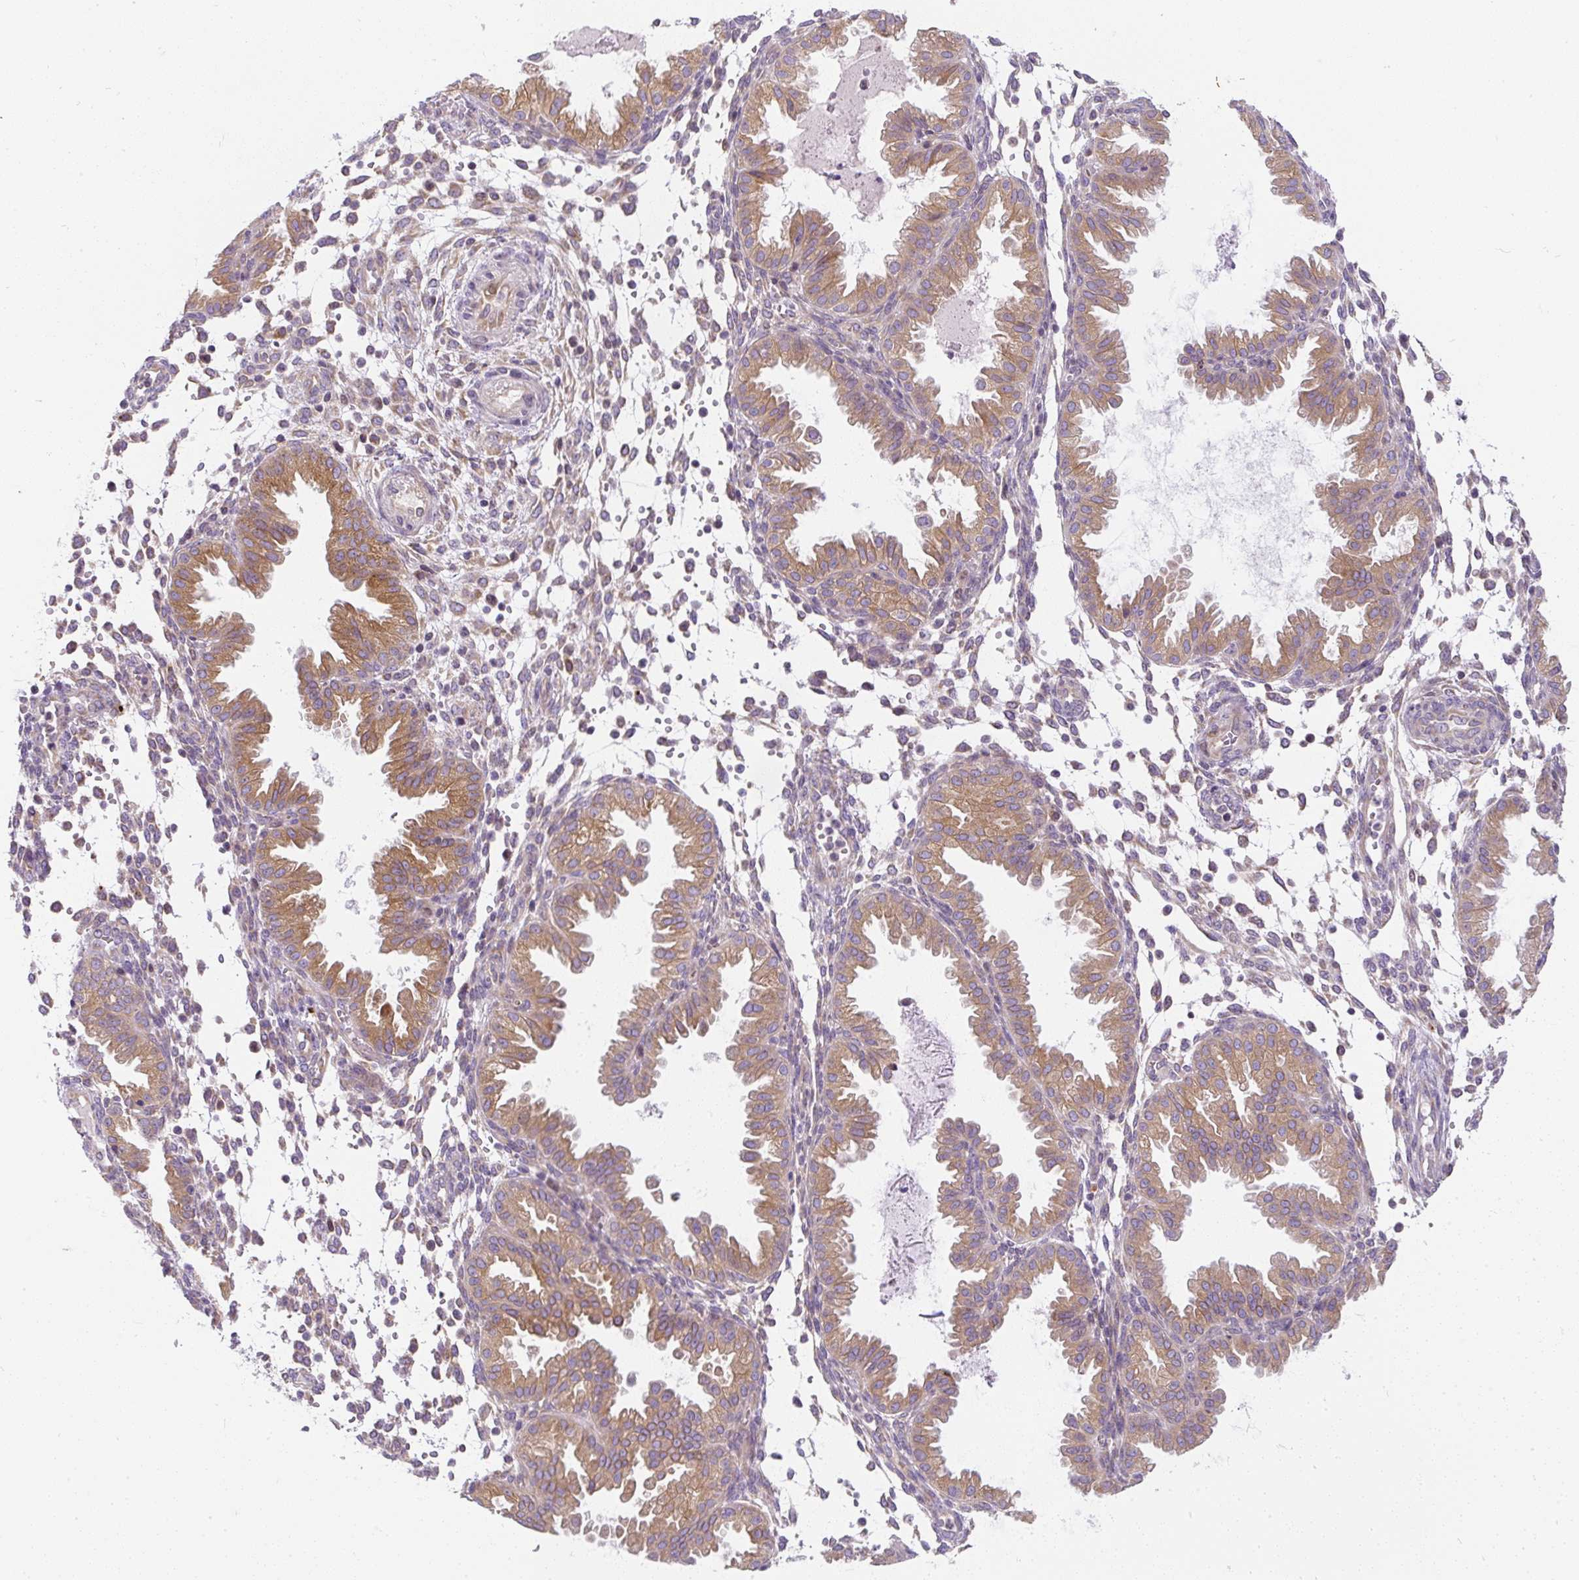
{"staining": {"intensity": "weak", "quantity": "25%-75%", "location": "cytoplasmic/membranous"}, "tissue": "endometrium", "cell_type": "Cells in endometrial stroma", "image_type": "normal", "snomed": [{"axis": "morphology", "description": "Normal tissue, NOS"}, {"axis": "topography", "description": "Endometrium"}], "caption": "Immunohistochemical staining of normal endometrium displays low levels of weak cytoplasmic/membranous positivity in approximately 25%-75% of cells in endometrial stroma. Using DAB (3,3'-diaminobenzidine) (brown) and hematoxylin (blue) stains, captured at high magnification using brightfield microscopy.", "gene": "CYP20A1", "patient": {"sex": "female", "age": 33}}